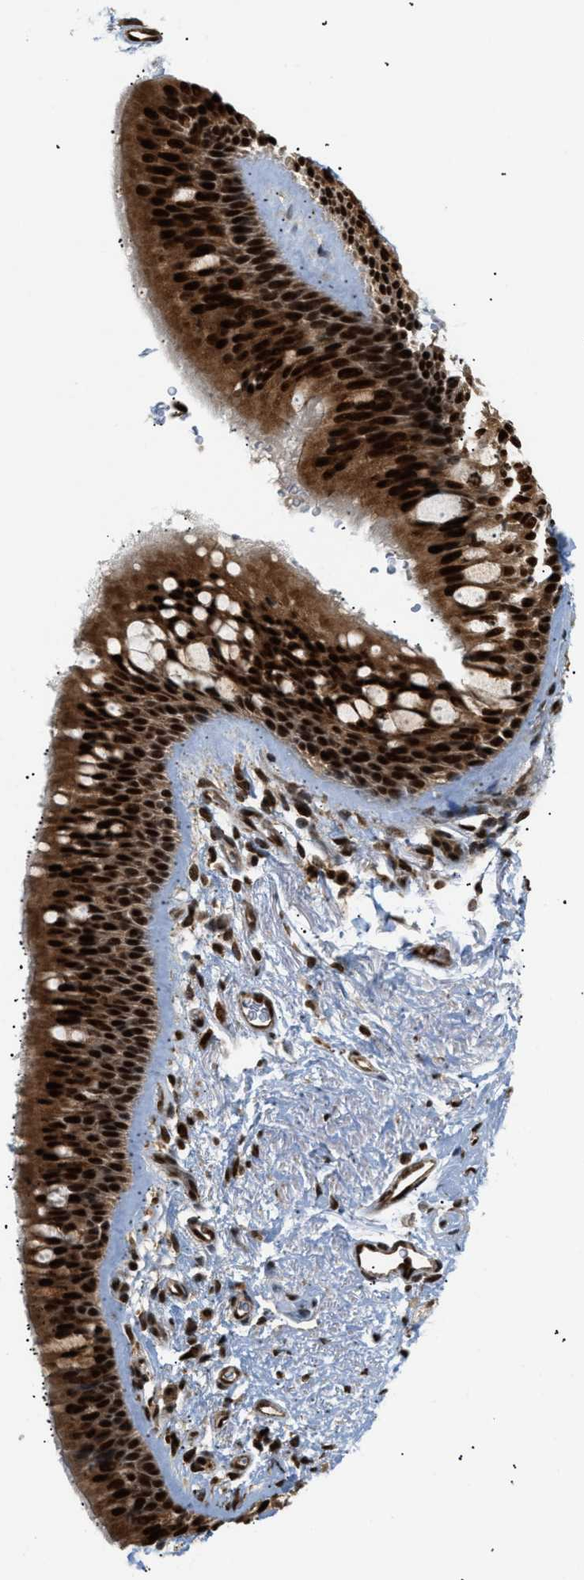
{"staining": {"intensity": "strong", "quantity": ">75%", "location": "cytoplasmic/membranous,nuclear"}, "tissue": "adipose tissue", "cell_type": "Adipocytes", "image_type": "normal", "snomed": [{"axis": "morphology", "description": "Normal tissue, NOS"}, {"axis": "topography", "description": "Cartilage tissue"}, {"axis": "topography", "description": "Bronchus"}], "caption": "Protein analysis of normal adipose tissue exhibits strong cytoplasmic/membranous,nuclear positivity in about >75% of adipocytes. Immunohistochemistry (ihc) stains the protein of interest in brown and the nuclei are stained blue.", "gene": "RBM5", "patient": {"sex": "female", "age": 53}}